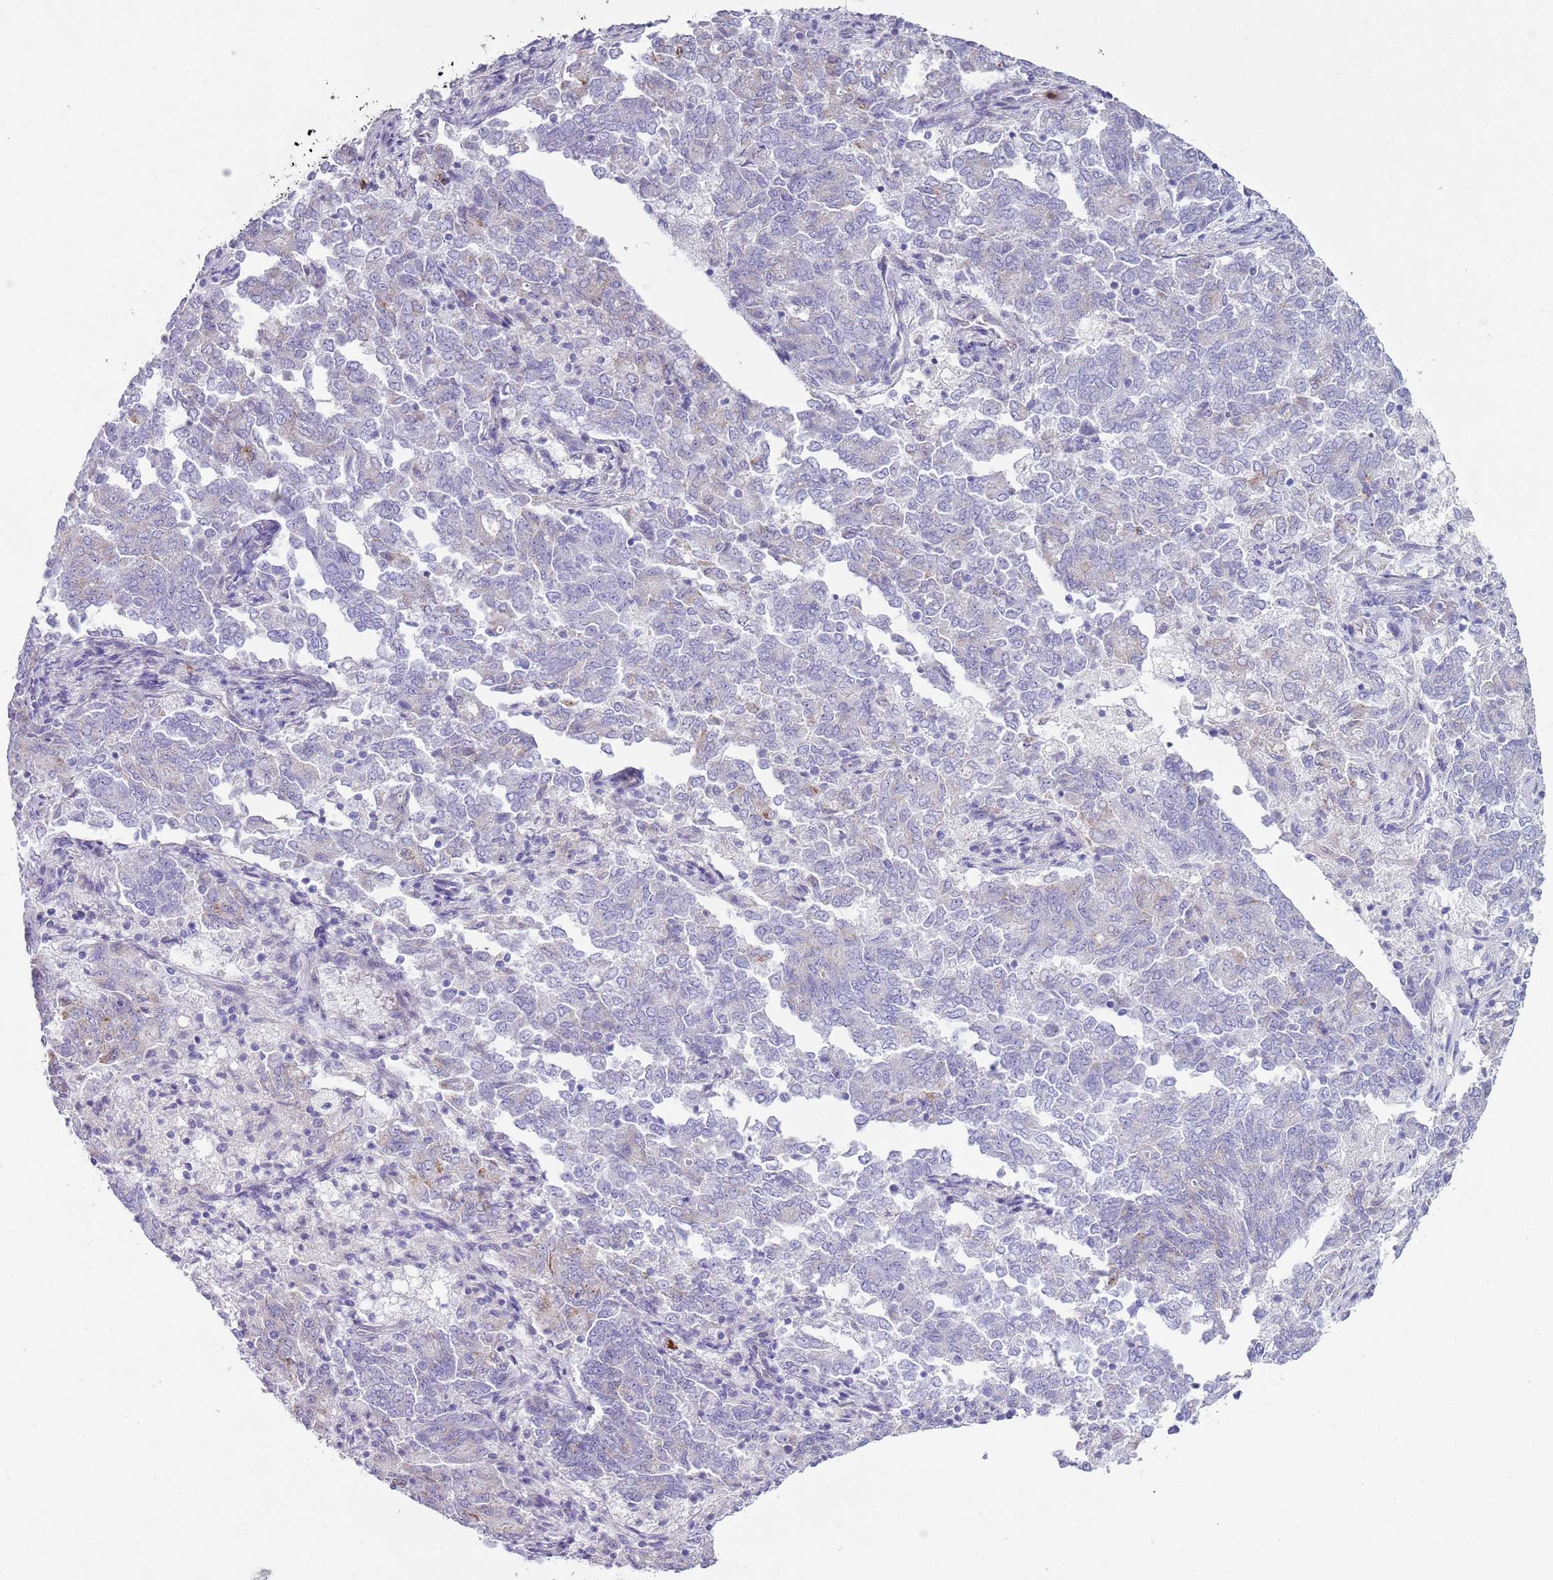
{"staining": {"intensity": "negative", "quantity": "none", "location": "none"}, "tissue": "endometrial cancer", "cell_type": "Tumor cells", "image_type": "cancer", "snomed": [{"axis": "morphology", "description": "Adenocarcinoma, NOS"}, {"axis": "topography", "description": "Endometrium"}], "caption": "The micrograph displays no staining of tumor cells in endometrial cancer. (DAB immunohistochemistry visualized using brightfield microscopy, high magnification).", "gene": "CD177", "patient": {"sex": "female", "age": 80}}